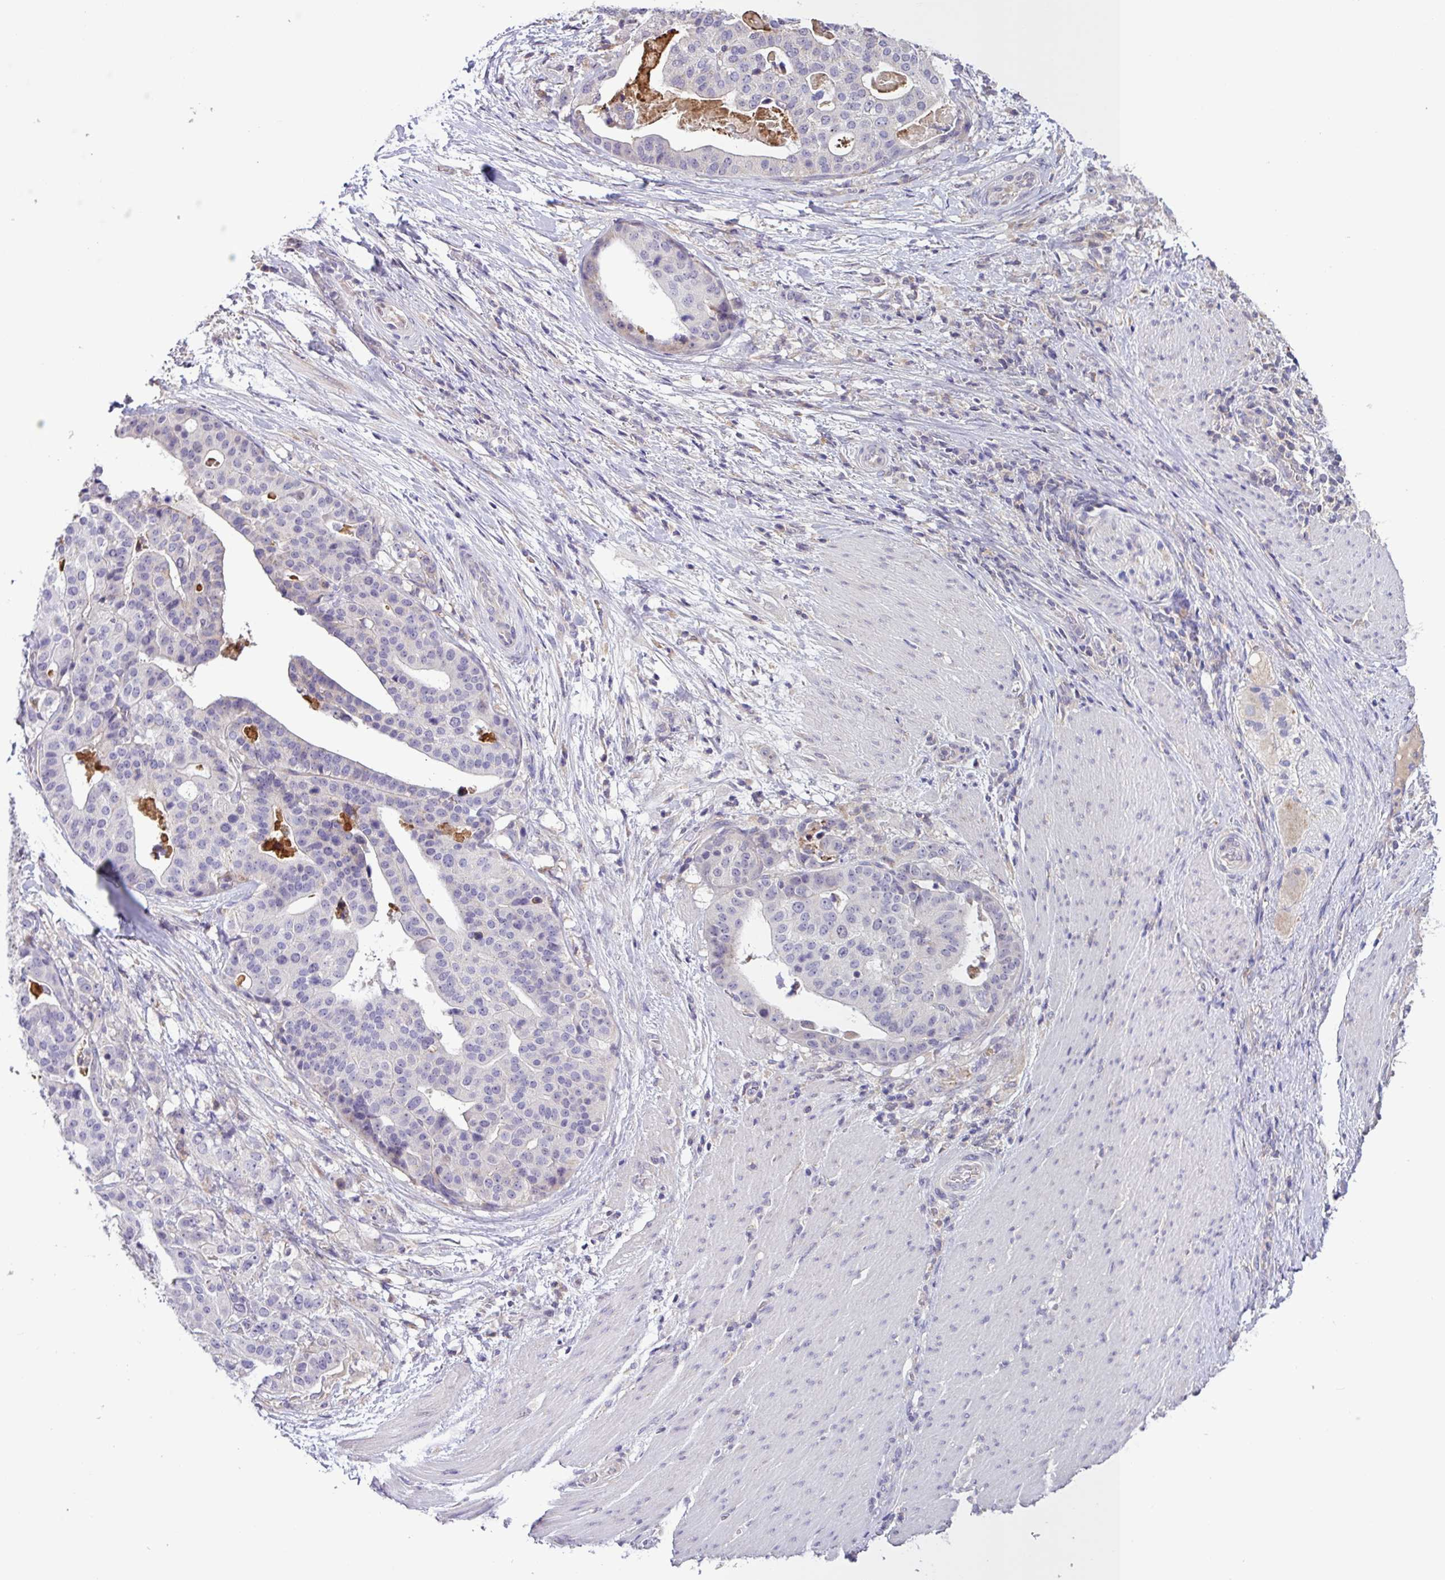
{"staining": {"intensity": "negative", "quantity": "none", "location": "none"}, "tissue": "stomach cancer", "cell_type": "Tumor cells", "image_type": "cancer", "snomed": [{"axis": "morphology", "description": "Adenocarcinoma, NOS"}, {"axis": "topography", "description": "Stomach"}], "caption": "IHC histopathology image of stomach cancer (adenocarcinoma) stained for a protein (brown), which shows no positivity in tumor cells.", "gene": "SFTPB", "patient": {"sex": "male", "age": 48}}